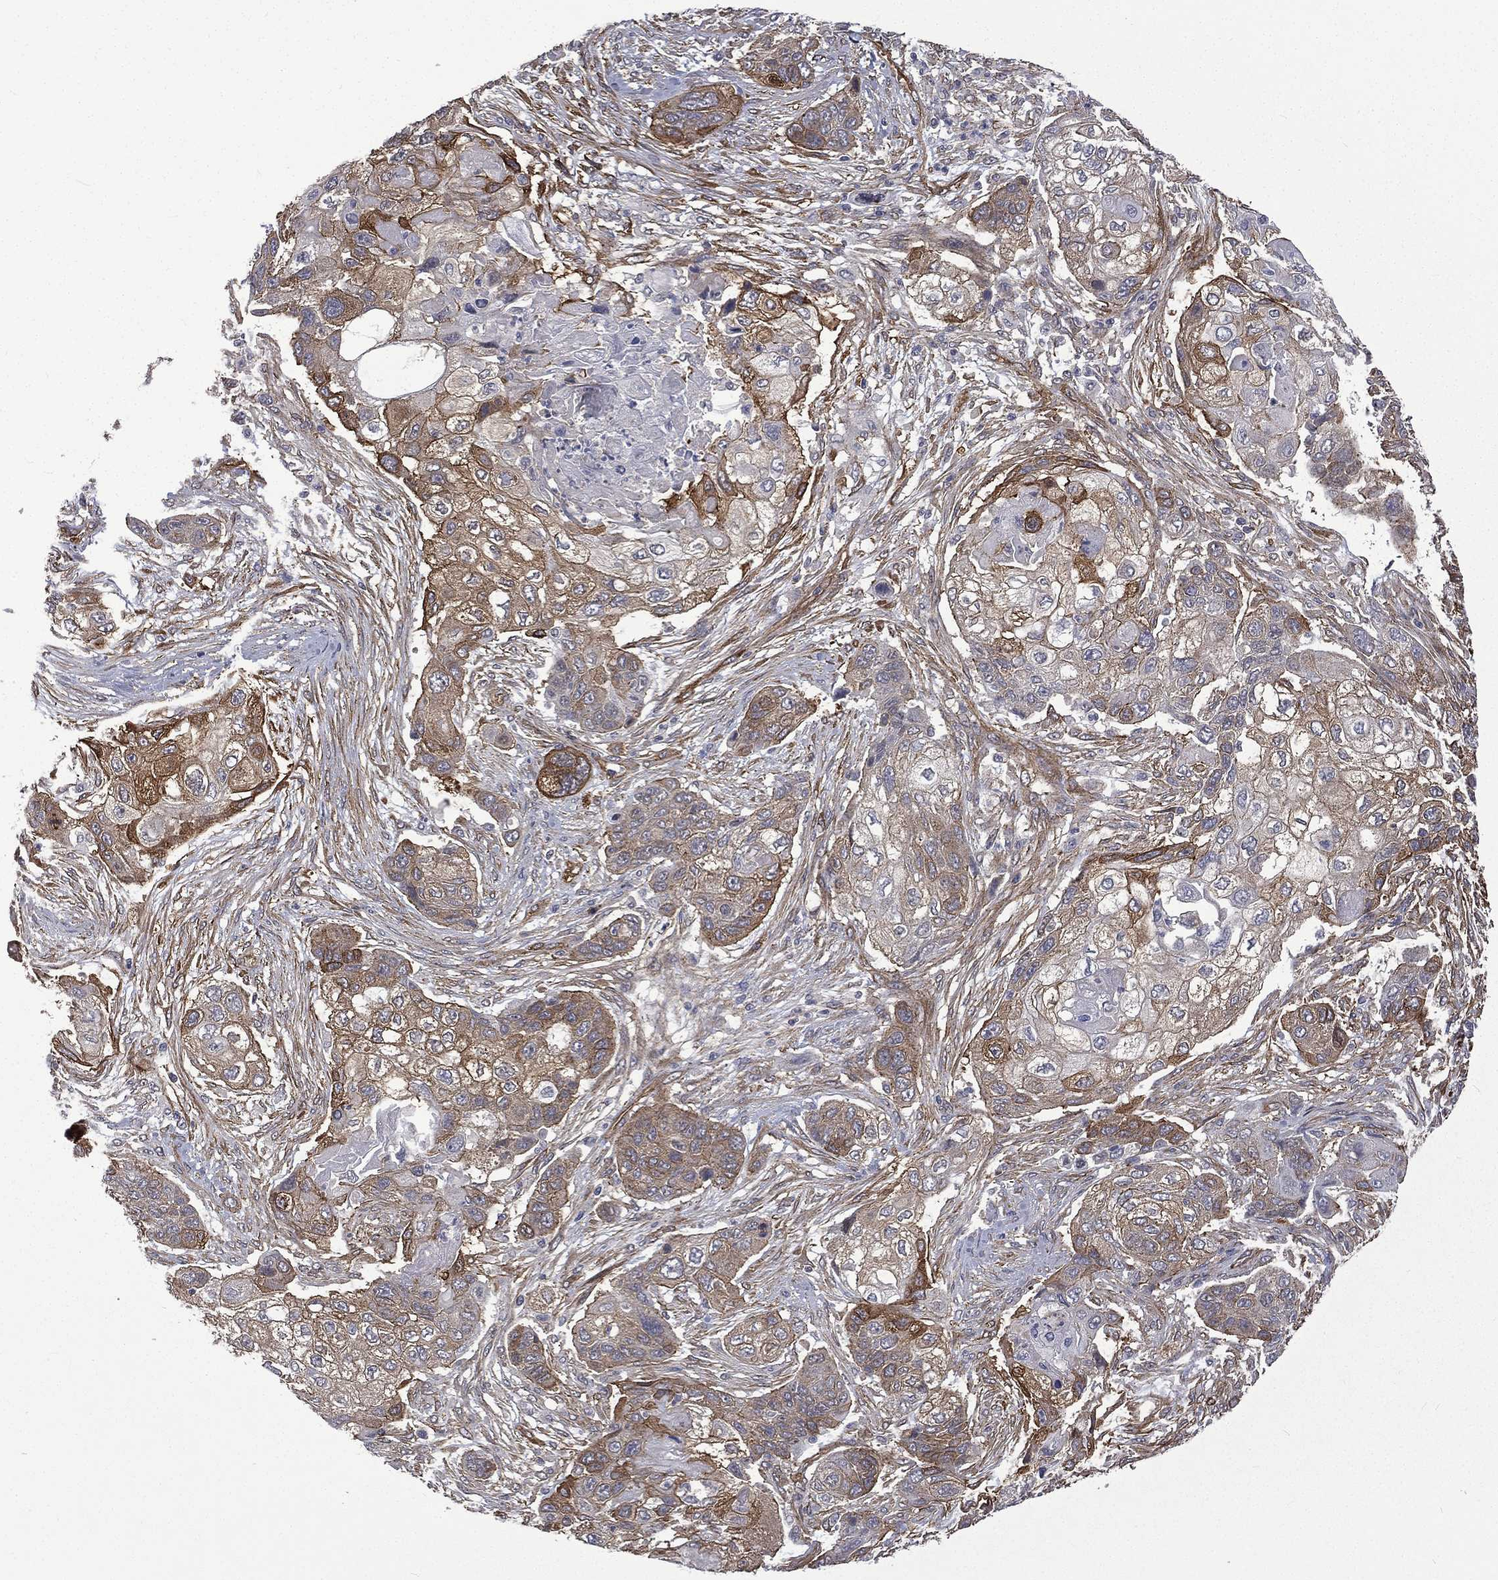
{"staining": {"intensity": "moderate", "quantity": "<25%", "location": "cytoplasmic/membranous"}, "tissue": "lung cancer", "cell_type": "Tumor cells", "image_type": "cancer", "snomed": [{"axis": "morphology", "description": "Squamous cell carcinoma, NOS"}, {"axis": "topography", "description": "Lung"}], "caption": "An image showing moderate cytoplasmic/membranous staining in about <25% of tumor cells in lung cancer, as visualized by brown immunohistochemical staining.", "gene": "PPFIBP1", "patient": {"sex": "male", "age": 69}}